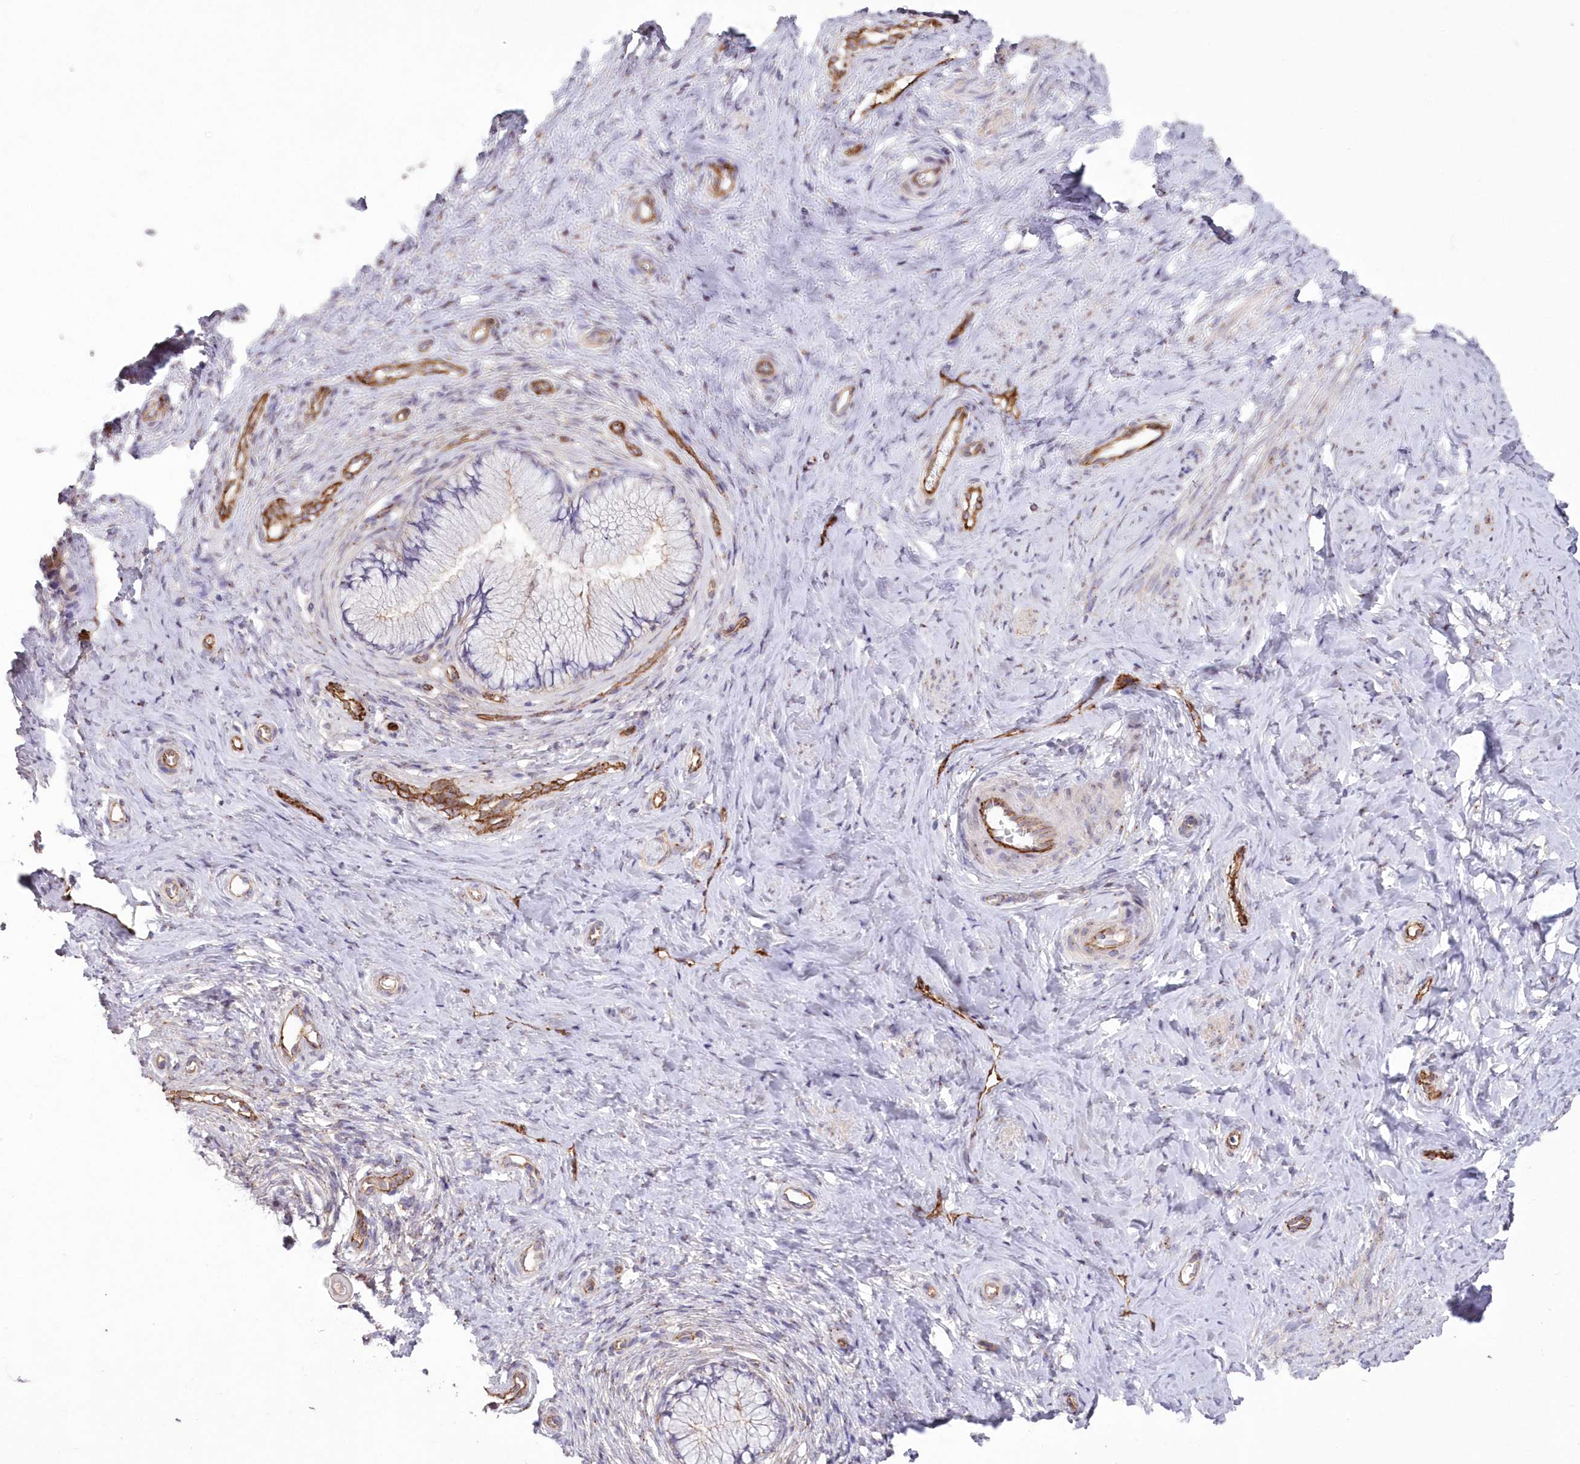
{"staining": {"intensity": "negative", "quantity": "none", "location": "none"}, "tissue": "cervix", "cell_type": "Glandular cells", "image_type": "normal", "snomed": [{"axis": "morphology", "description": "Normal tissue, NOS"}, {"axis": "topography", "description": "Cervix"}], "caption": "Immunohistochemistry histopathology image of unremarkable cervix: human cervix stained with DAB shows no significant protein positivity in glandular cells. Nuclei are stained in blue.", "gene": "RAB11FIP5", "patient": {"sex": "female", "age": 36}}